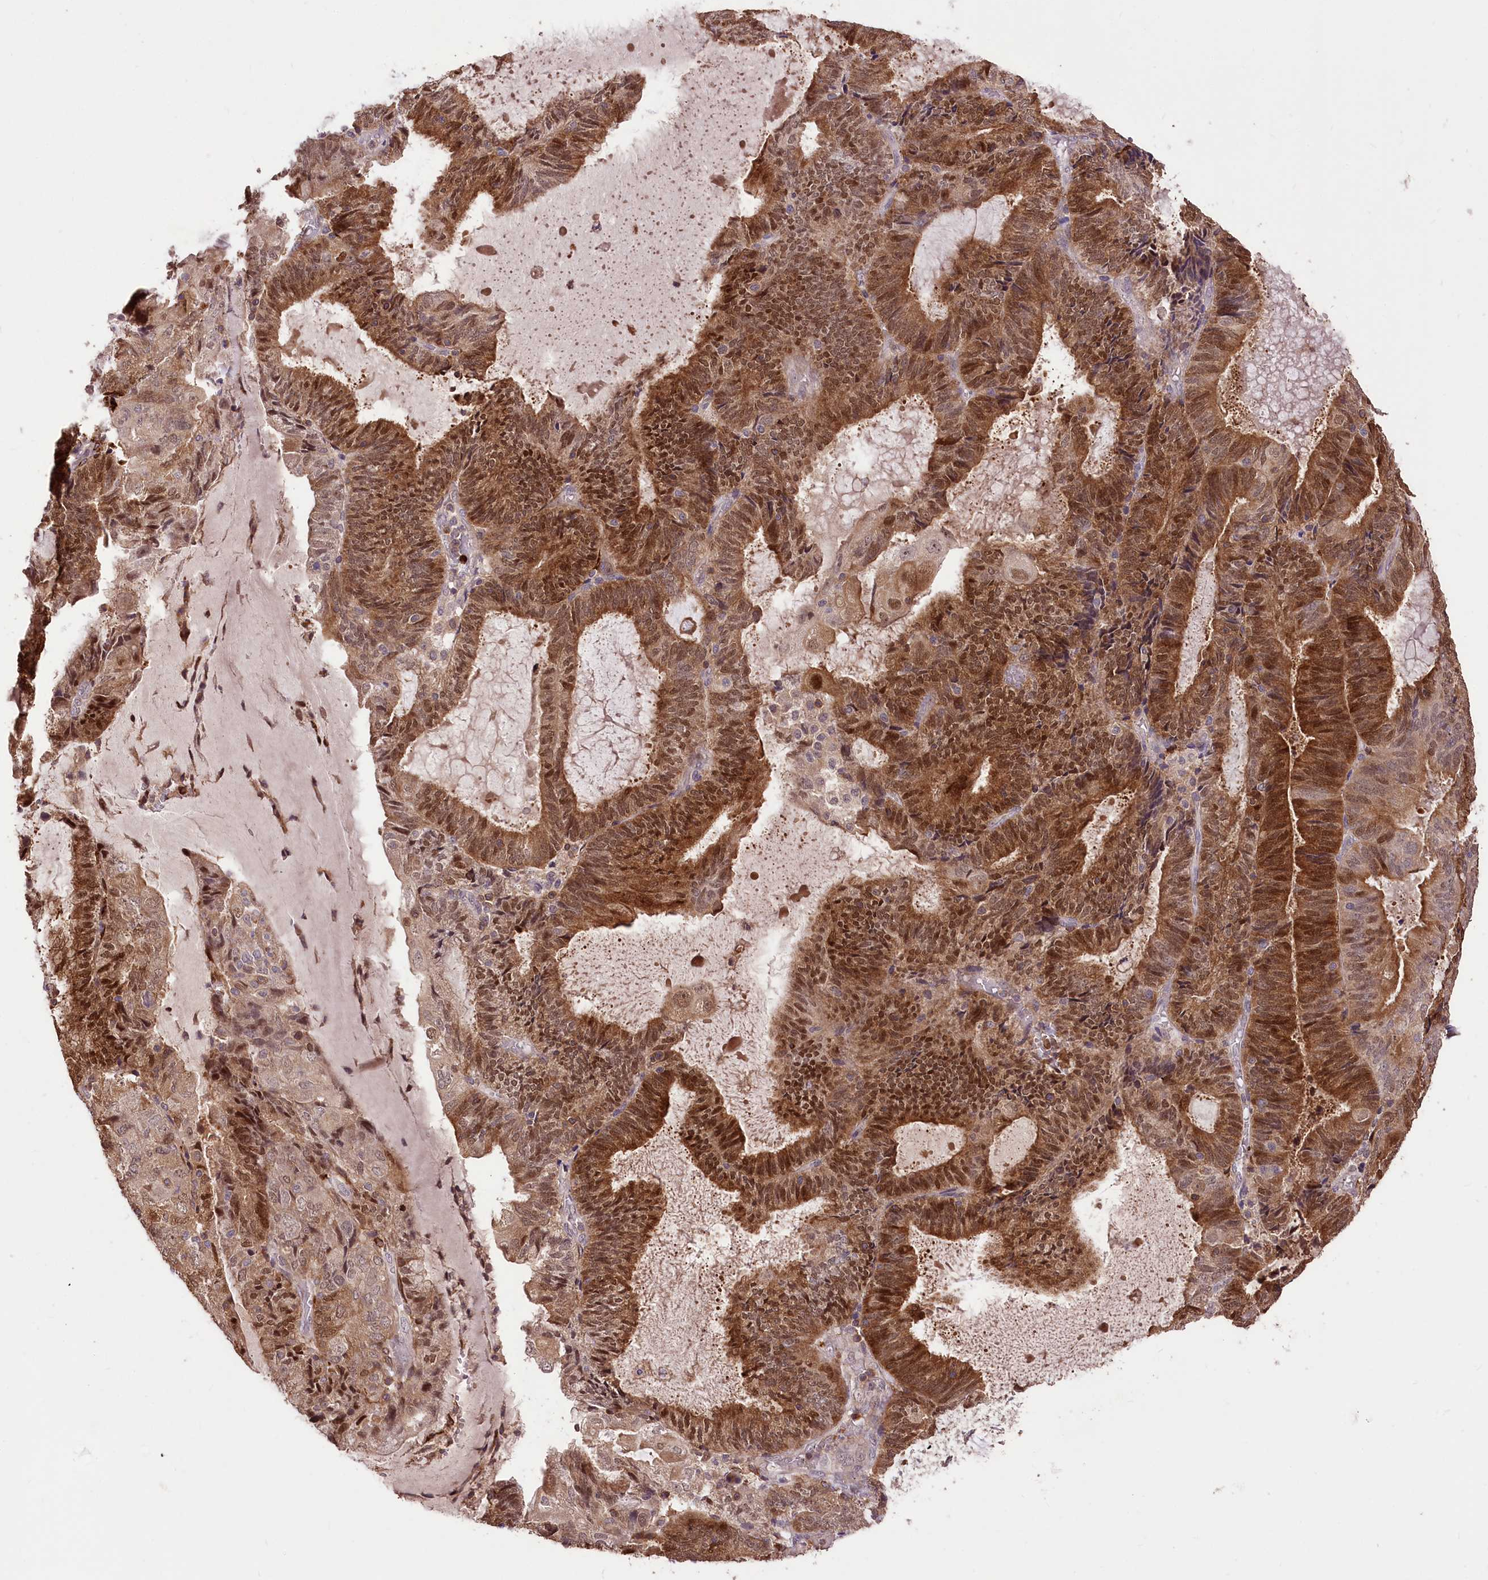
{"staining": {"intensity": "moderate", "quantity": ">75%", "location": "cytoplasmic/membranous,nuclear"}, "tissue": "endometrial cancer", "cell_type": "Tumor cells", "image_type": "cancer", "snomed": [{"axis": "morphology", "description": "Adenocarcinoma, NOS"}, {"axis": "topography", "description": "Endometrium"}], "caption": "Endometrial cancer (adenocarcinoma) stained with a protein marker shows moderate staining in tumor cells.", "gene": "SERGEF", "patient": {"sex": "female", "age": 81}}